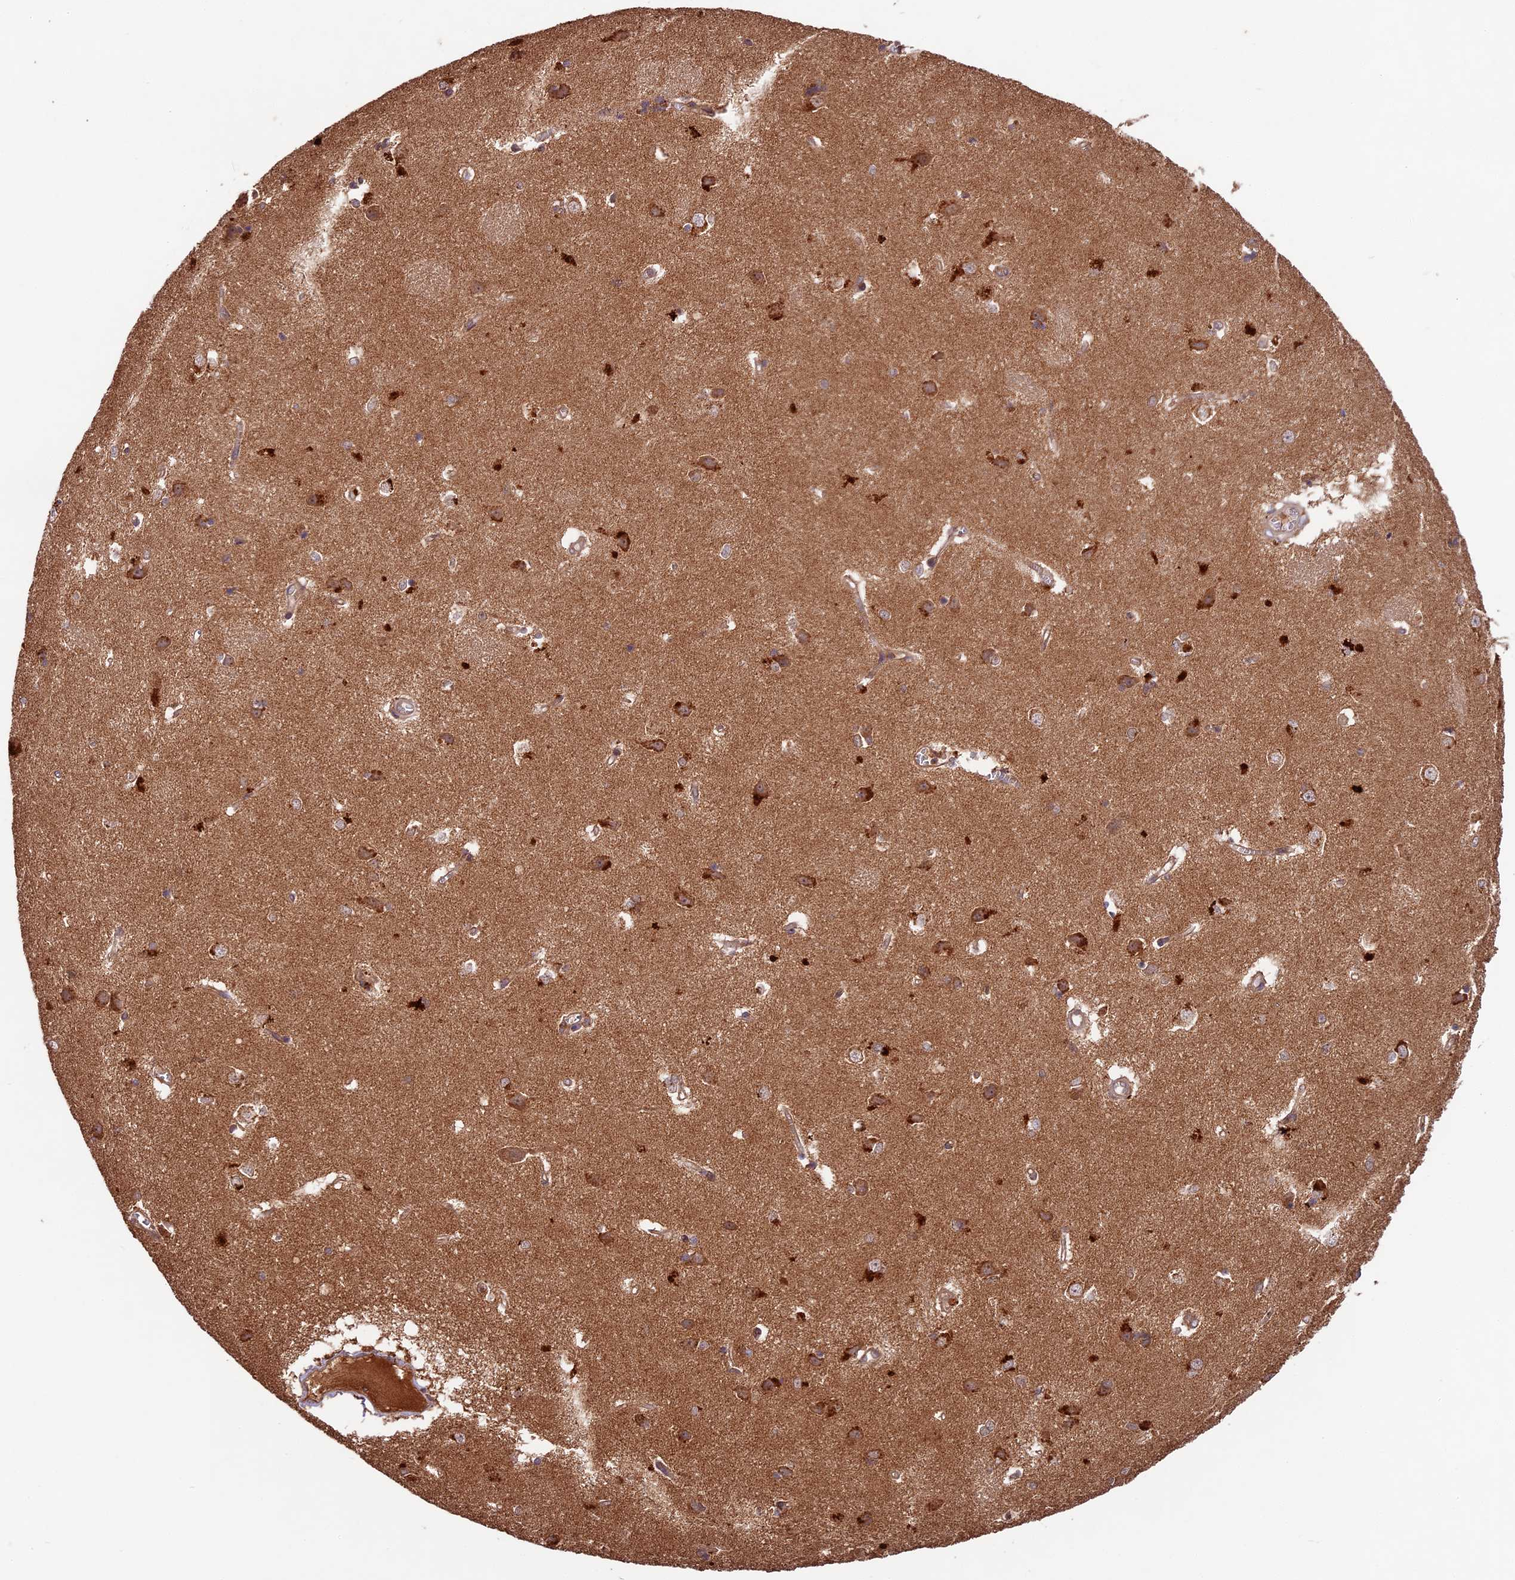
{"staining": {"intensity": "moderate", "quantity": "<25%", "location": "cytoplasmic/membranous"}, "tissue": "caudate", "cell_type": "Glial cells", "image_type": "normal", "snomed": [{"axis": "morphology", "description": "Normal tissue, NOS"}, {"axis": "topography", "description": "Lateral ventricle wall"}], "caption": "A histopathology image showing moderate cytoplasmic/membranous staining in about <25% of glial cells in normal caudate, as visualized by brown immunohistochemical staining.", "gene": "CHAC1", "patient": {"sex": "male", "age": 37}}